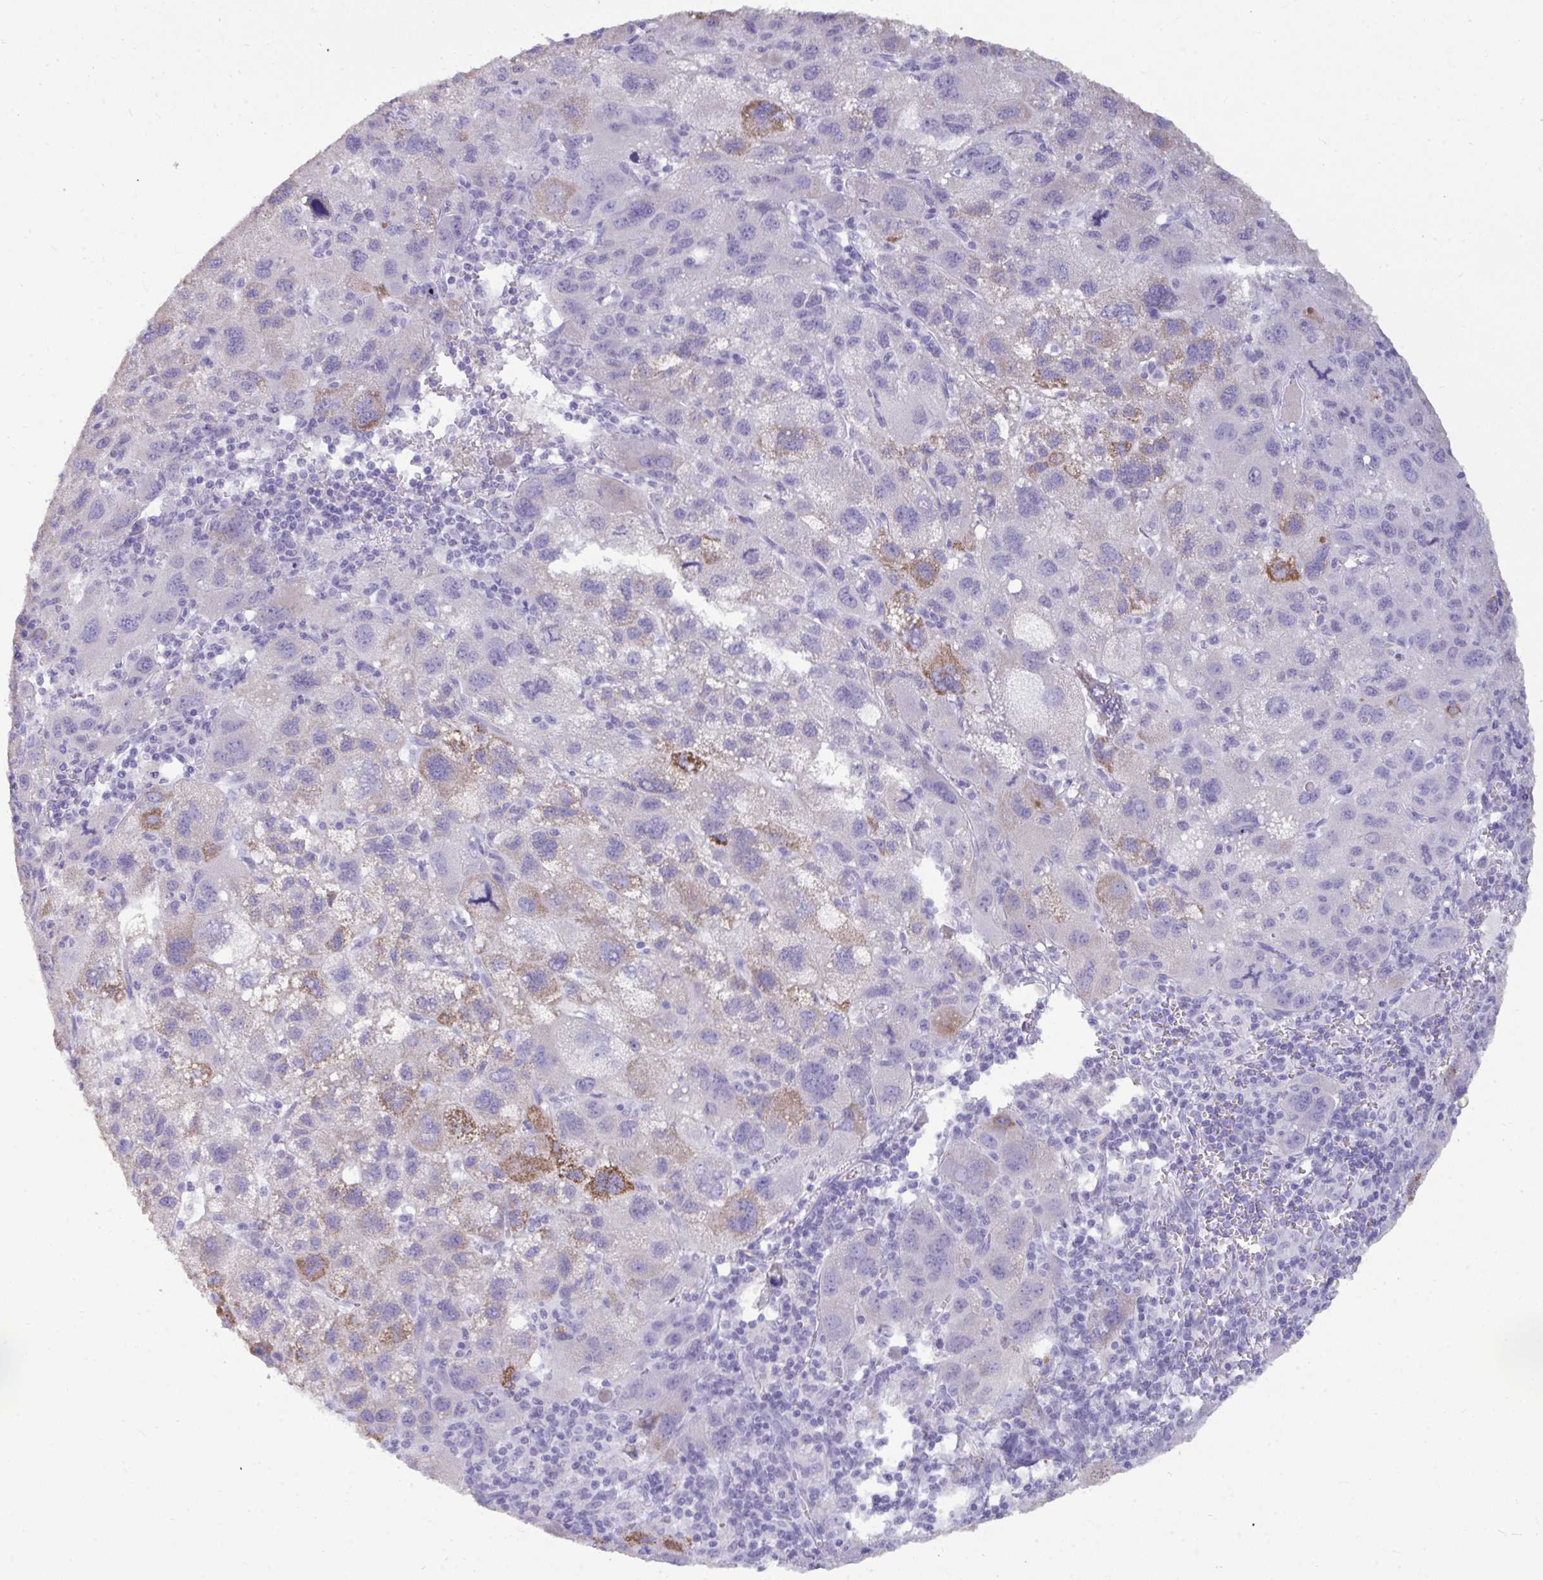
{"staining": {"intensity": "moderate", "quantity": "<25%", "location": "cytoplasmic/membranous"}, "tissue": "liver cancer", "cell_type": "Tumor cells", "image_type": "cancer", "snomed": [{"axis": "morphology", "description": "Carcinoma, Hepatocellular, NOS"}, {"axis": "topography", "description": "Liver"}], "caption": "A high-resolution histopathology image shows immunohistochemistry staining of liver hepatocellular carcinoma, which shows moderate cytoplasmic/membranous staining in approximately <25% of tumor cells. The protein of interest is stained brown, and the nuclei are stained in blue (DAB (3,3'-diaminobenzidine) IHC with brightfield microscopy, high magnification).", "gene": "ANKRD60", "patient": {"sex": "female", "age": 77}}